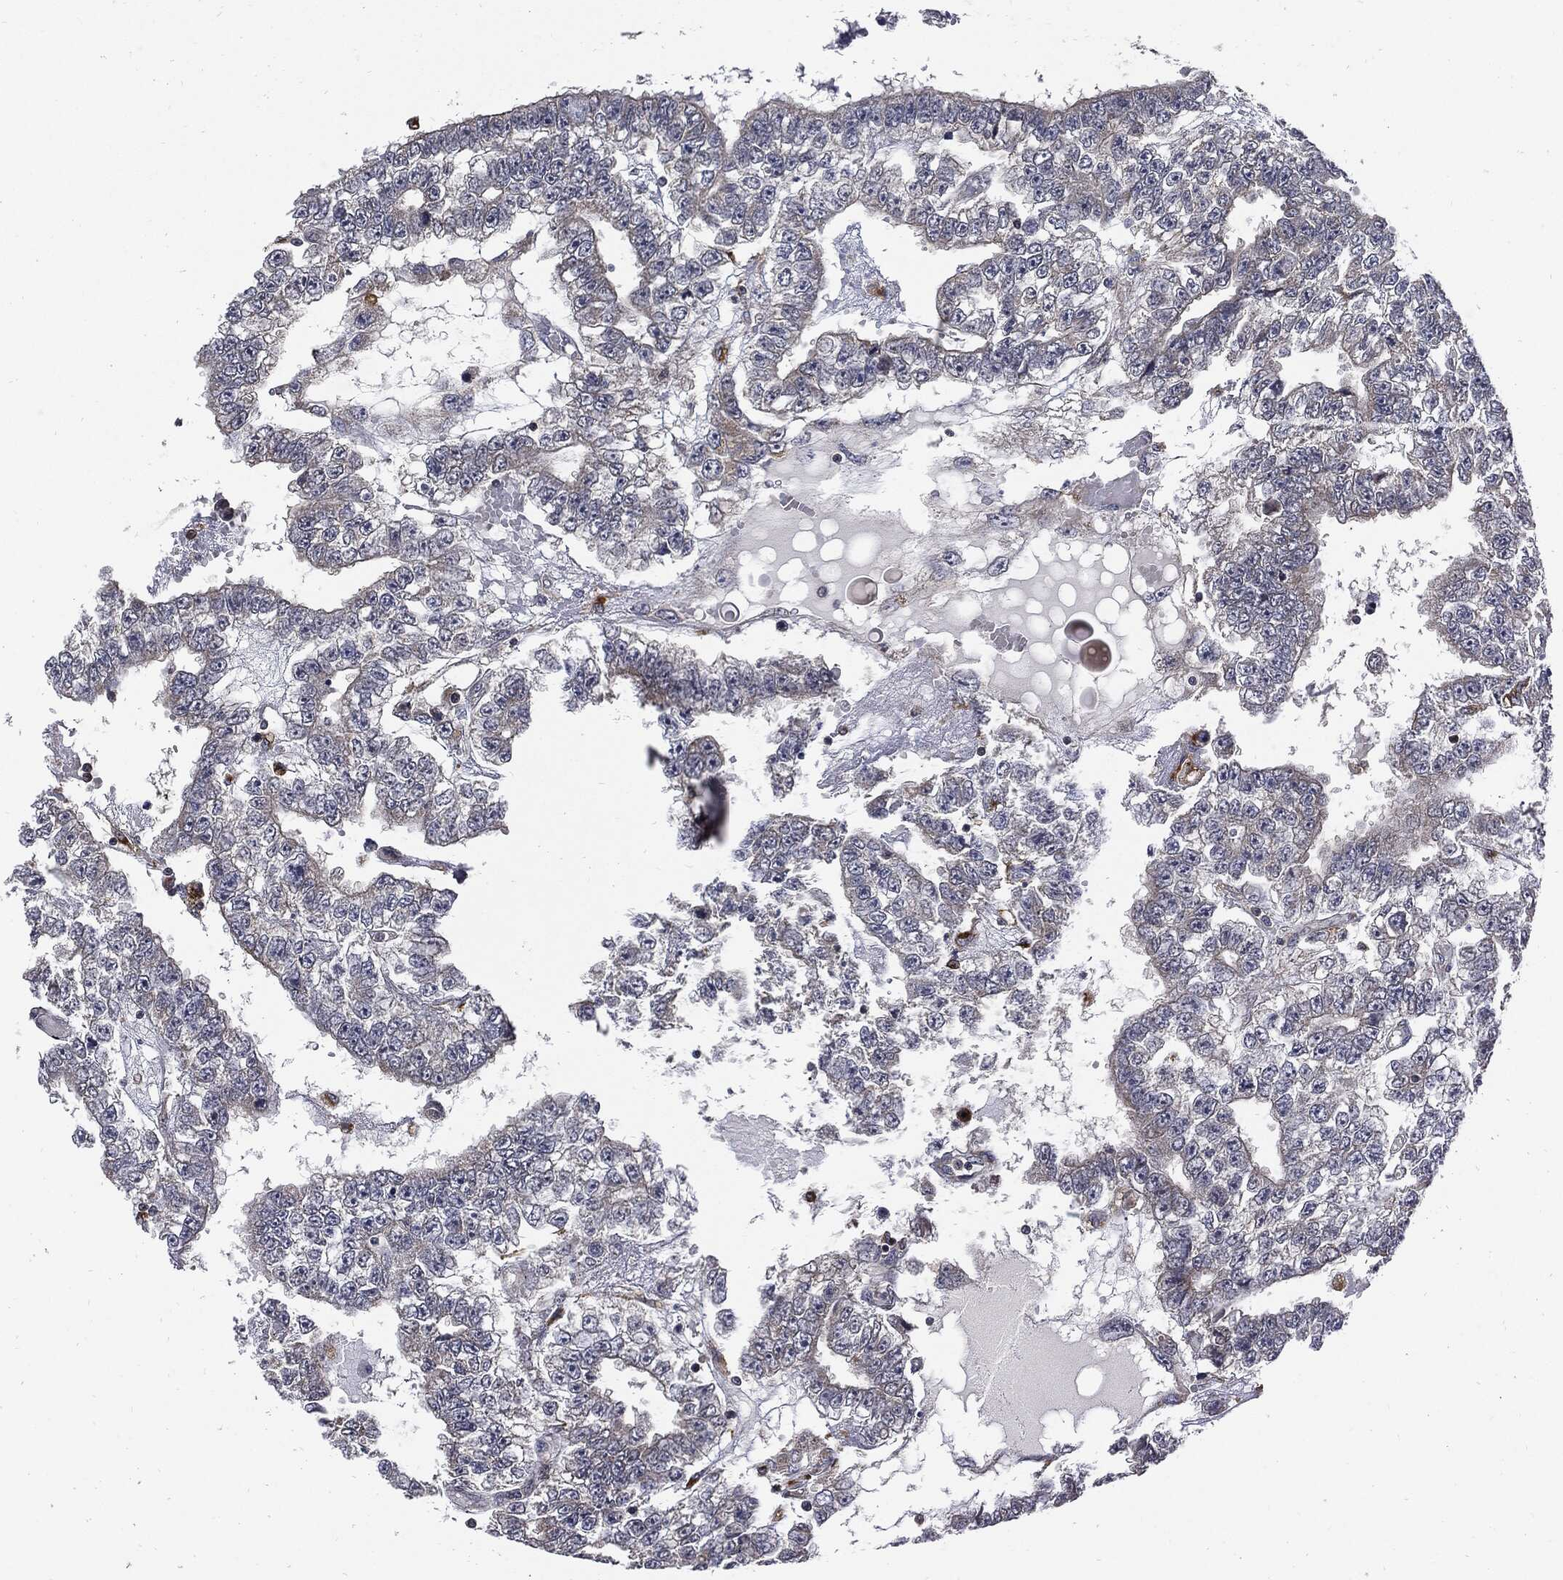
{"staining": {"intensity": "negative", "quantity": "none", "location": "none"}, "tissue": "testis cancer", "cell_type": "Tumor cells", "image_type": "cancer", "snomed": [{"axis": "morphology", "description": "Carcinoma, Embryonal, NOS"}, {"axis": "topography", "description": "Testis"}], "caption": "Tumor cells show no significant protein staining in testis embryonal carcinoma.", "gene": "SLC31A2", "patient": {"sex": "male", "age": 25}}